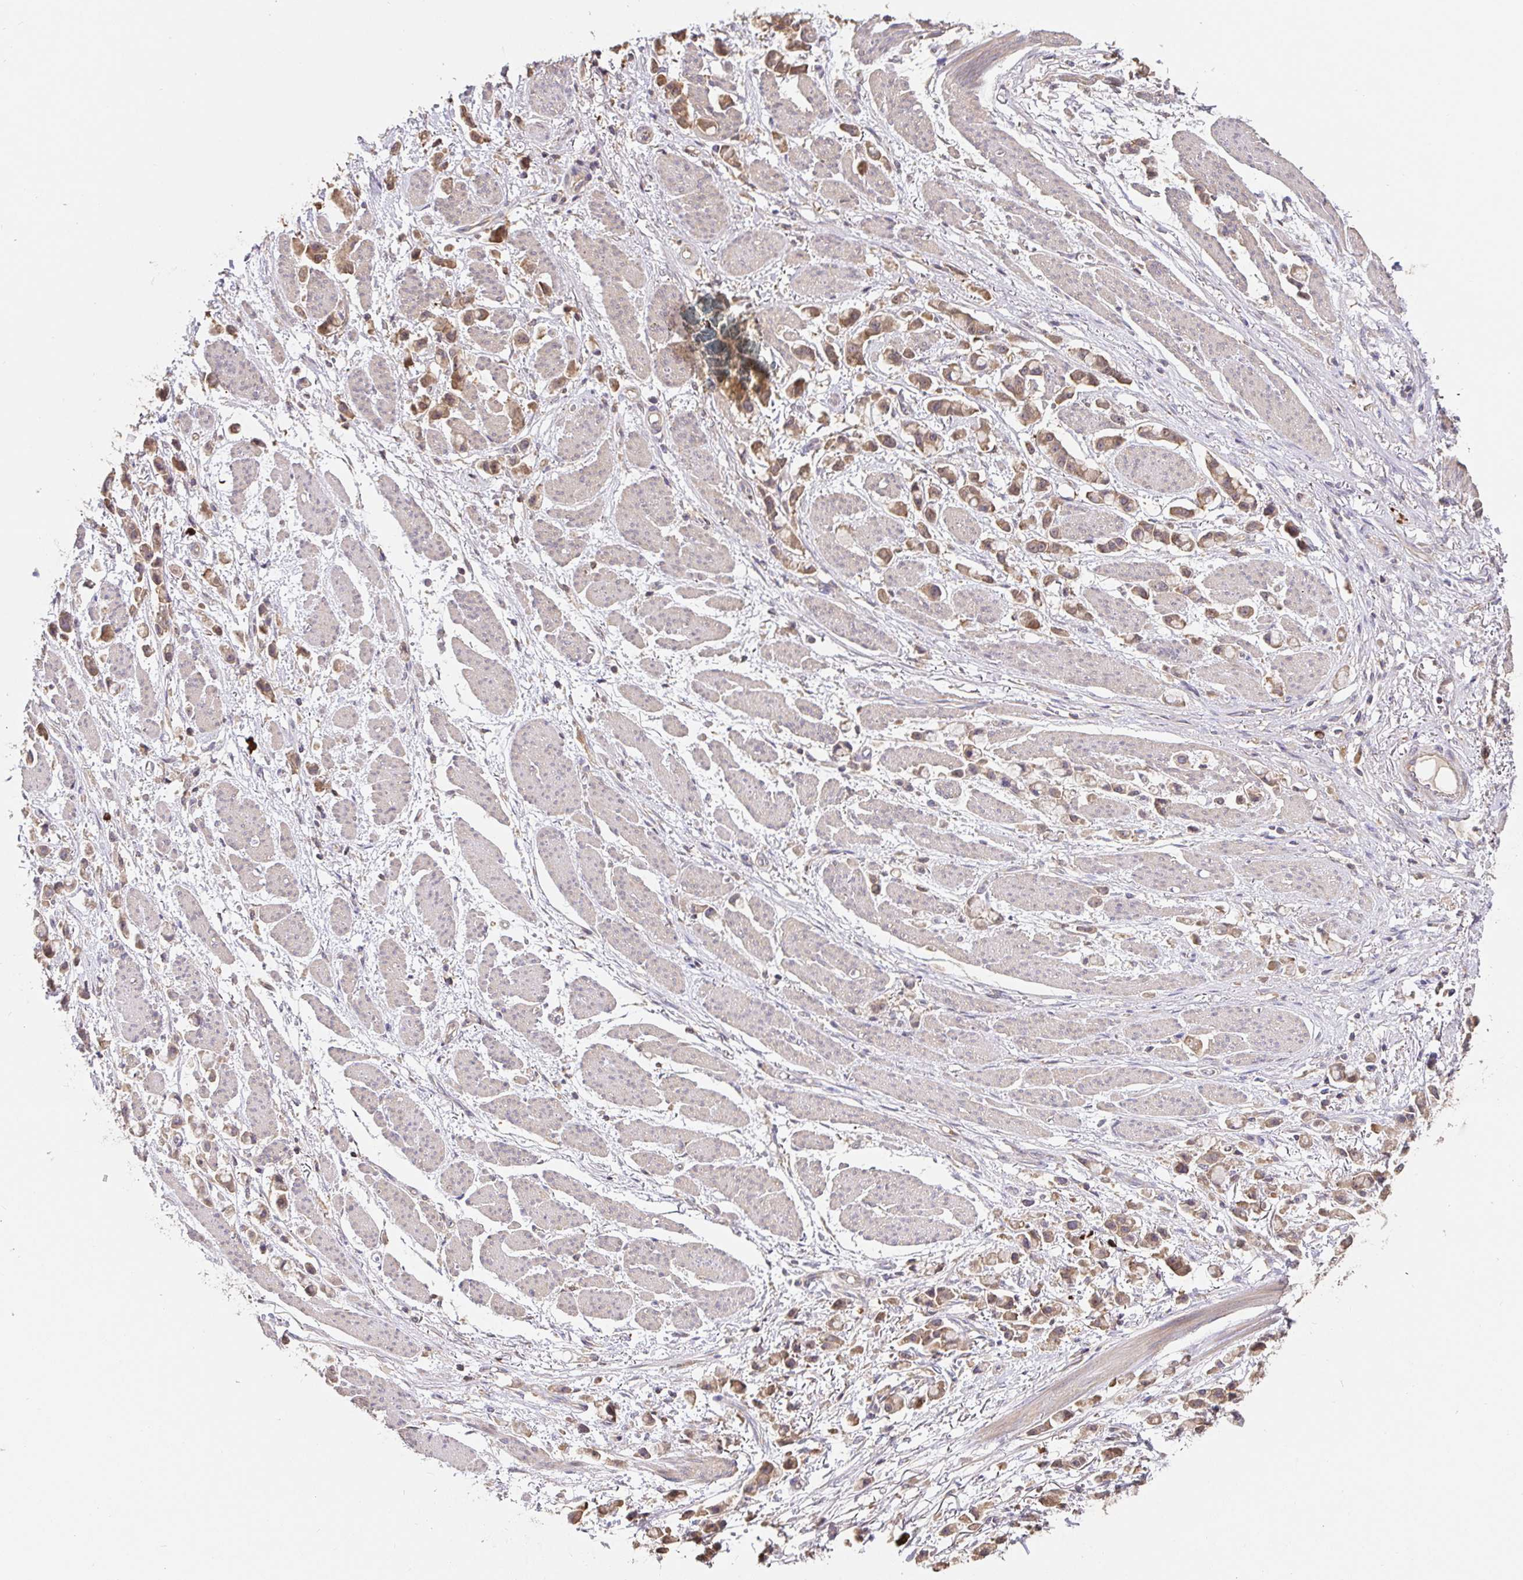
{"staining": {"intensity": "moderate", "quantity": ">75%", "location": "cytoplasmic/membranous"}, "tissue": "stomach cancer", "cell_type": "Tumor cells", "image_type": "cancer", "snomed": [{"axis": "morphology", "description": "Adenocarcinoma, NOS"}, {"axis": "topography", "description": "Stomach"}], "caption": "A medium amount of moderate cytoplasmic/membranous positivity is present in approximately >75% of tumor cells in stomach cancer (adenocarcinoma) tissue.", "gene": "HAGH", "patient": {"sex": "female", "age": 81}}